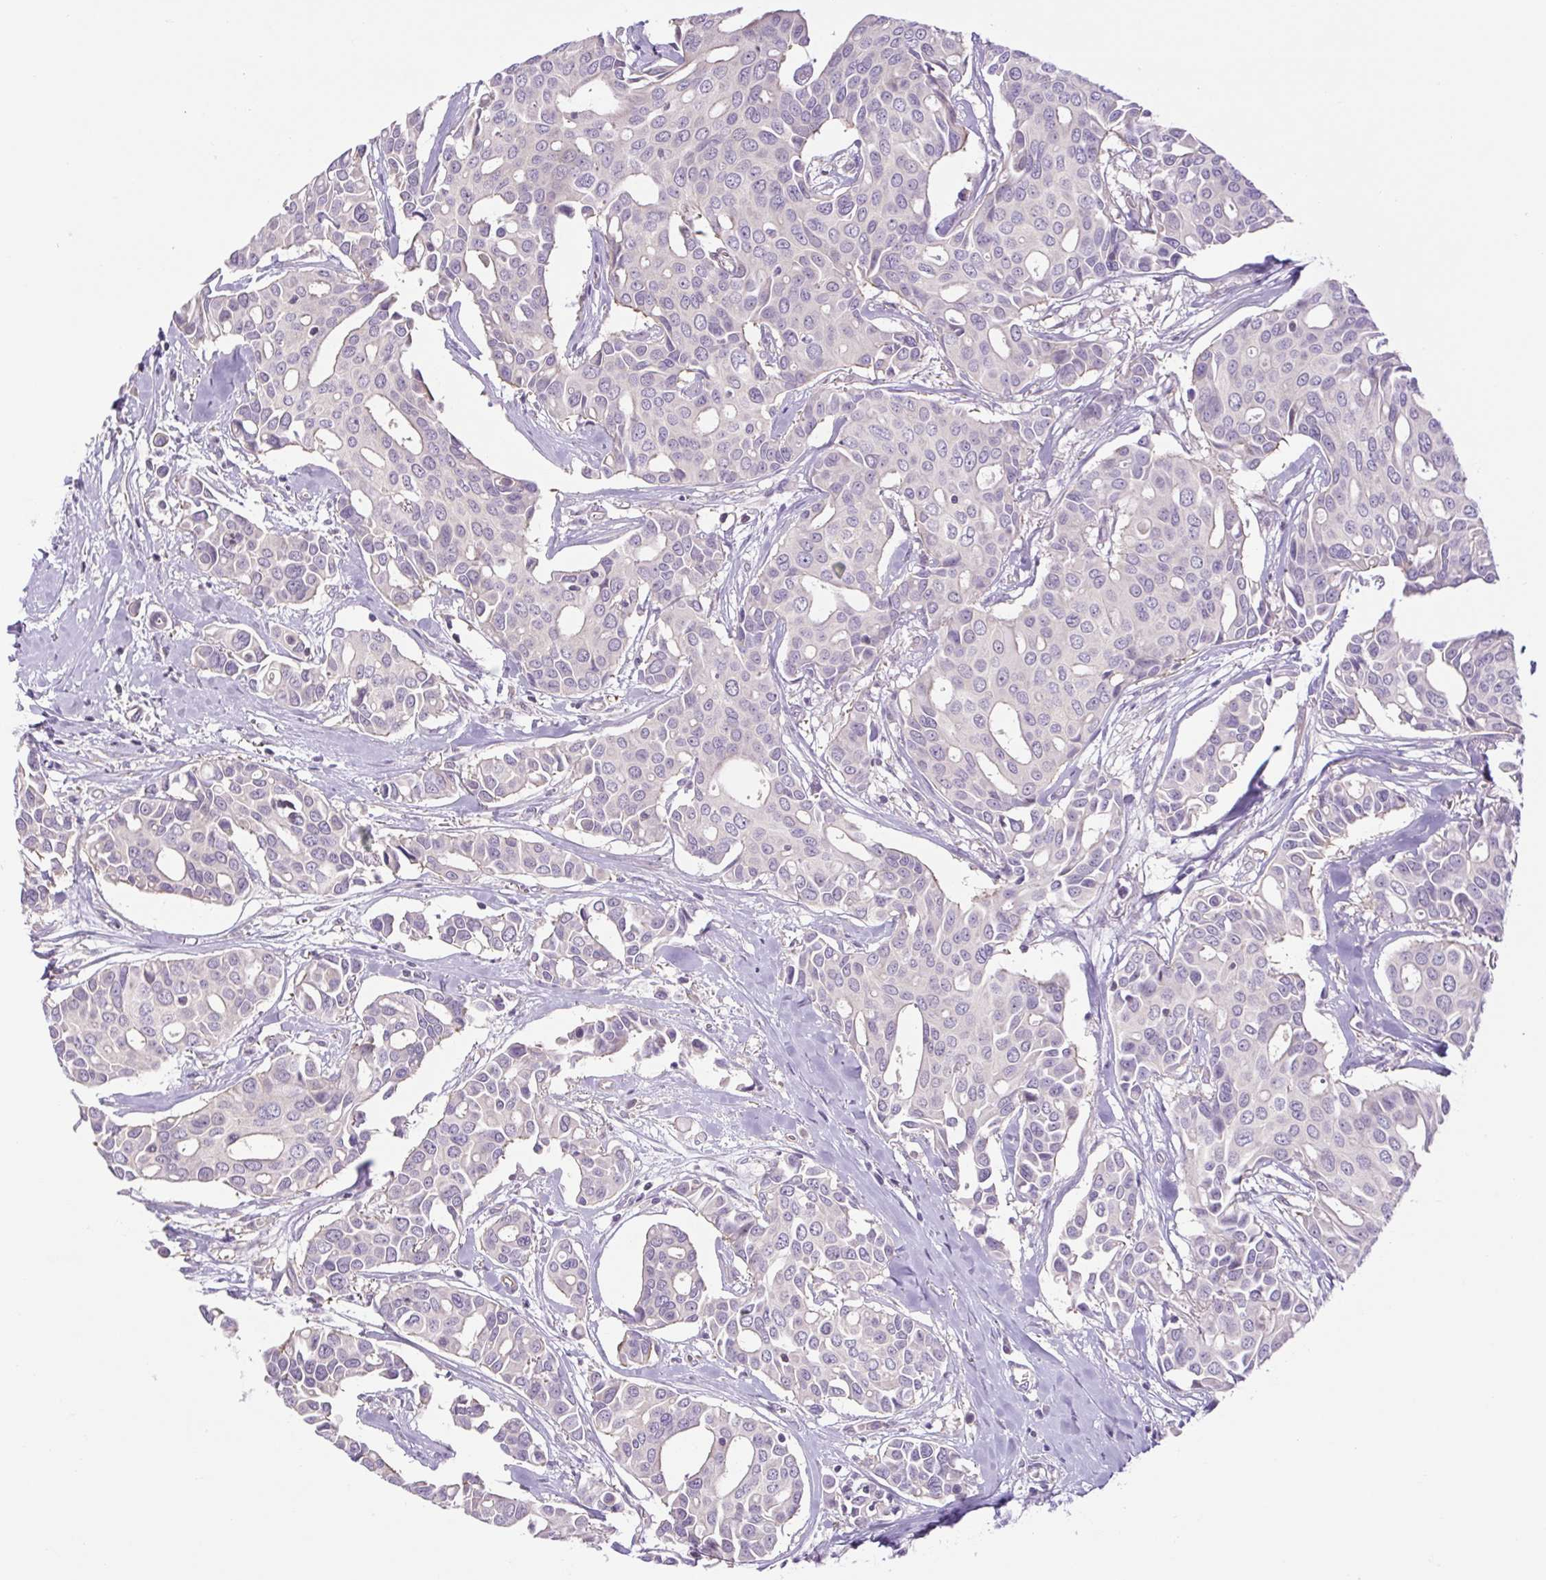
{"staining": {"intensity": "negative", "quantity": "none", "location": "none"}, "tissue": "breast cancer", "cell_type": "Tumor cells", "image_type": "cancer", "snomed": [{"axis": "morphology", "description": "Duct carcinoma"}, {"axis": "topography", "description": "Breast"}], "caption": "This is a image of immunohistochemistry (IHC) staining of breast cancer, which shows no expression in tumor cells.", "gene": "FAM177B", "patient": {"sex": "female", "age": 54}}